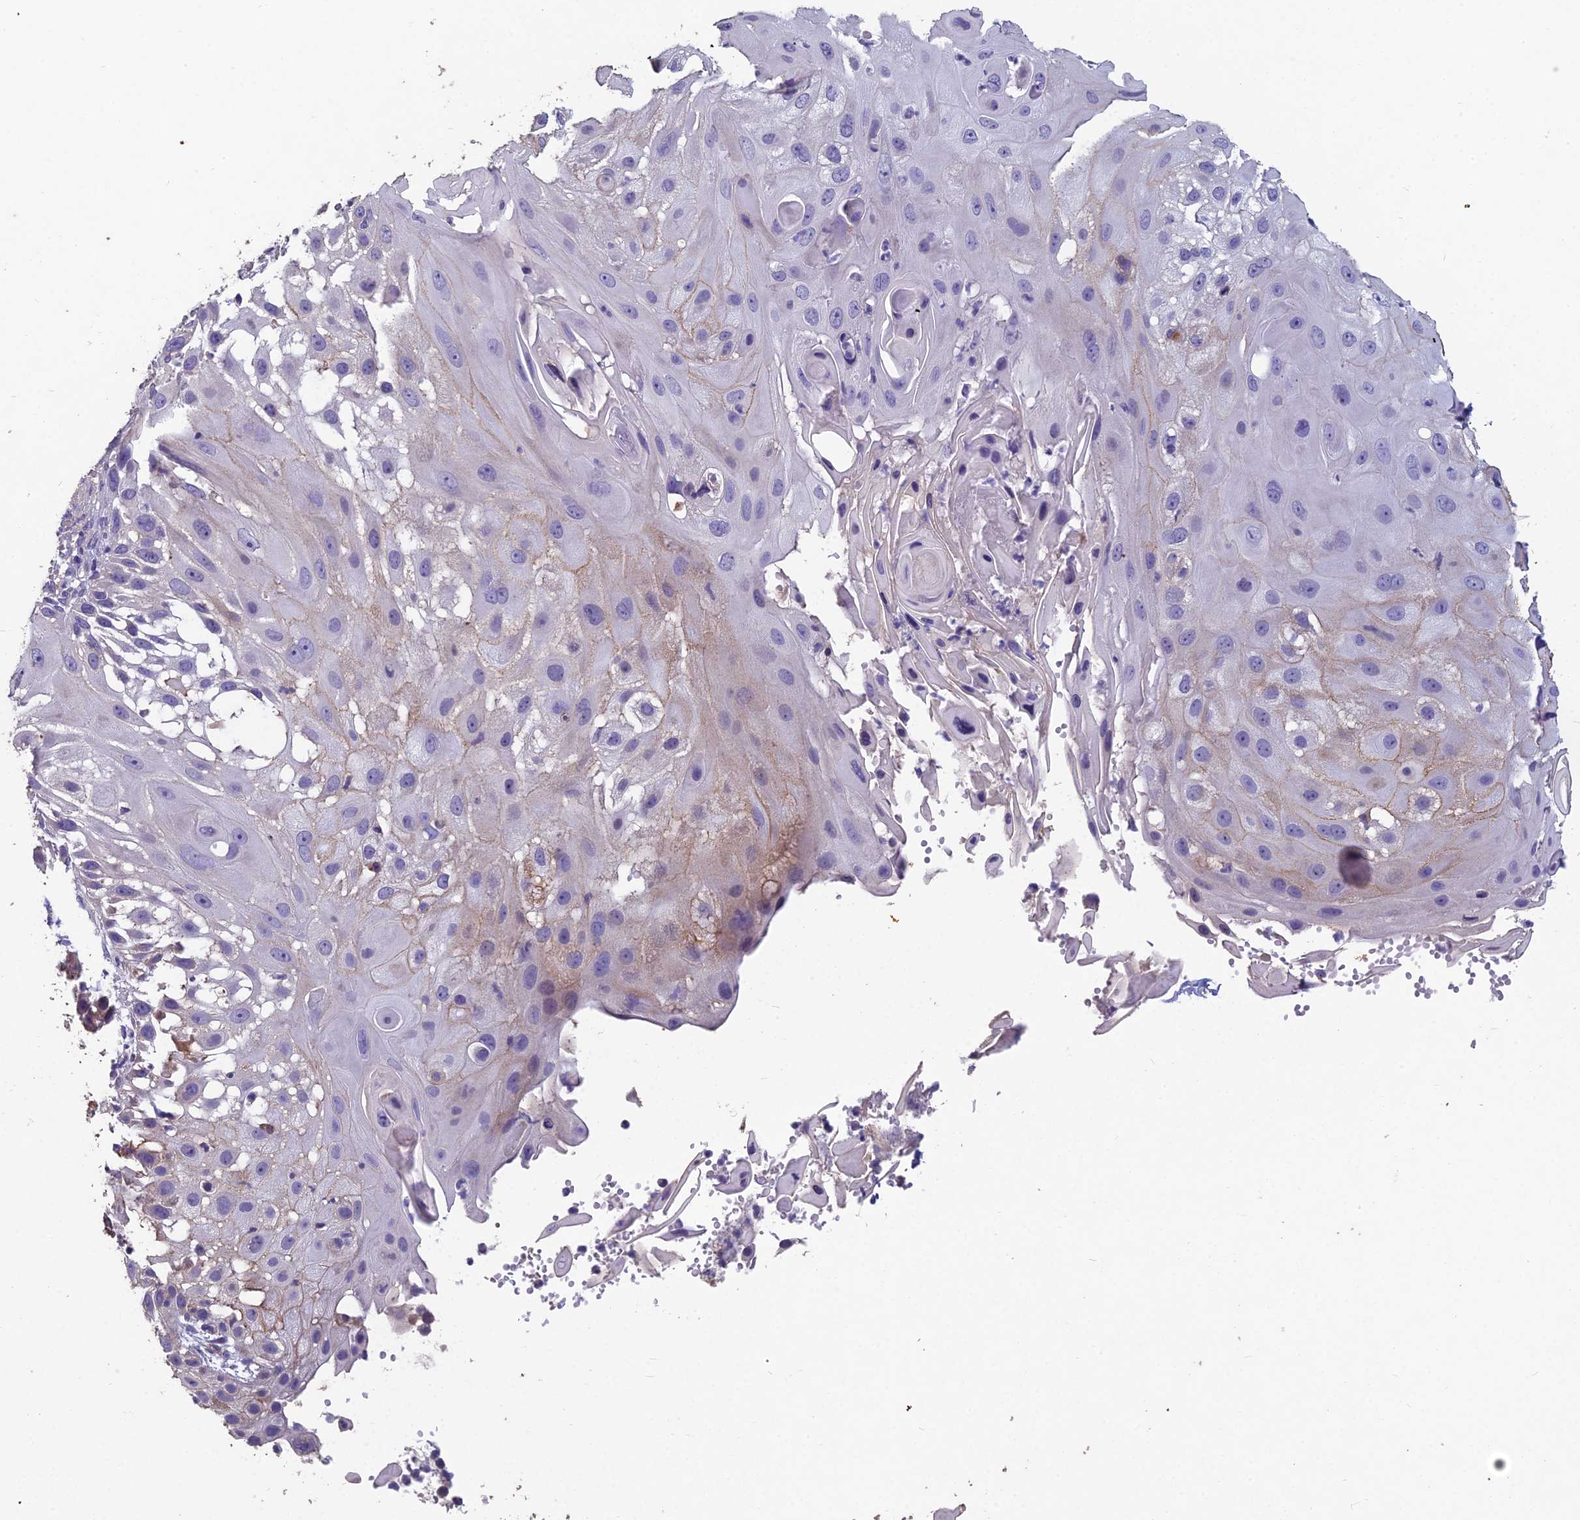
{"staining": {"intensity": "negative", "quantity": "none", "location": "none"}, "tissue": "skin cancer", "cell_type": "Tumor cells", "image_type": "cancer", "snomed": [{"axis": "morphology", "description": "Squamous cell carcinoma, NOS"}, {"axis": "topography", "description": "Skin"}], "caption": "This is an immunohistochemistry micrograph of human skin cancer (squamous cell carcinoma). There is no expression in tumor cells.", "gene": "CEACAM16", "patient": {"sex": "female", "age": 44}}